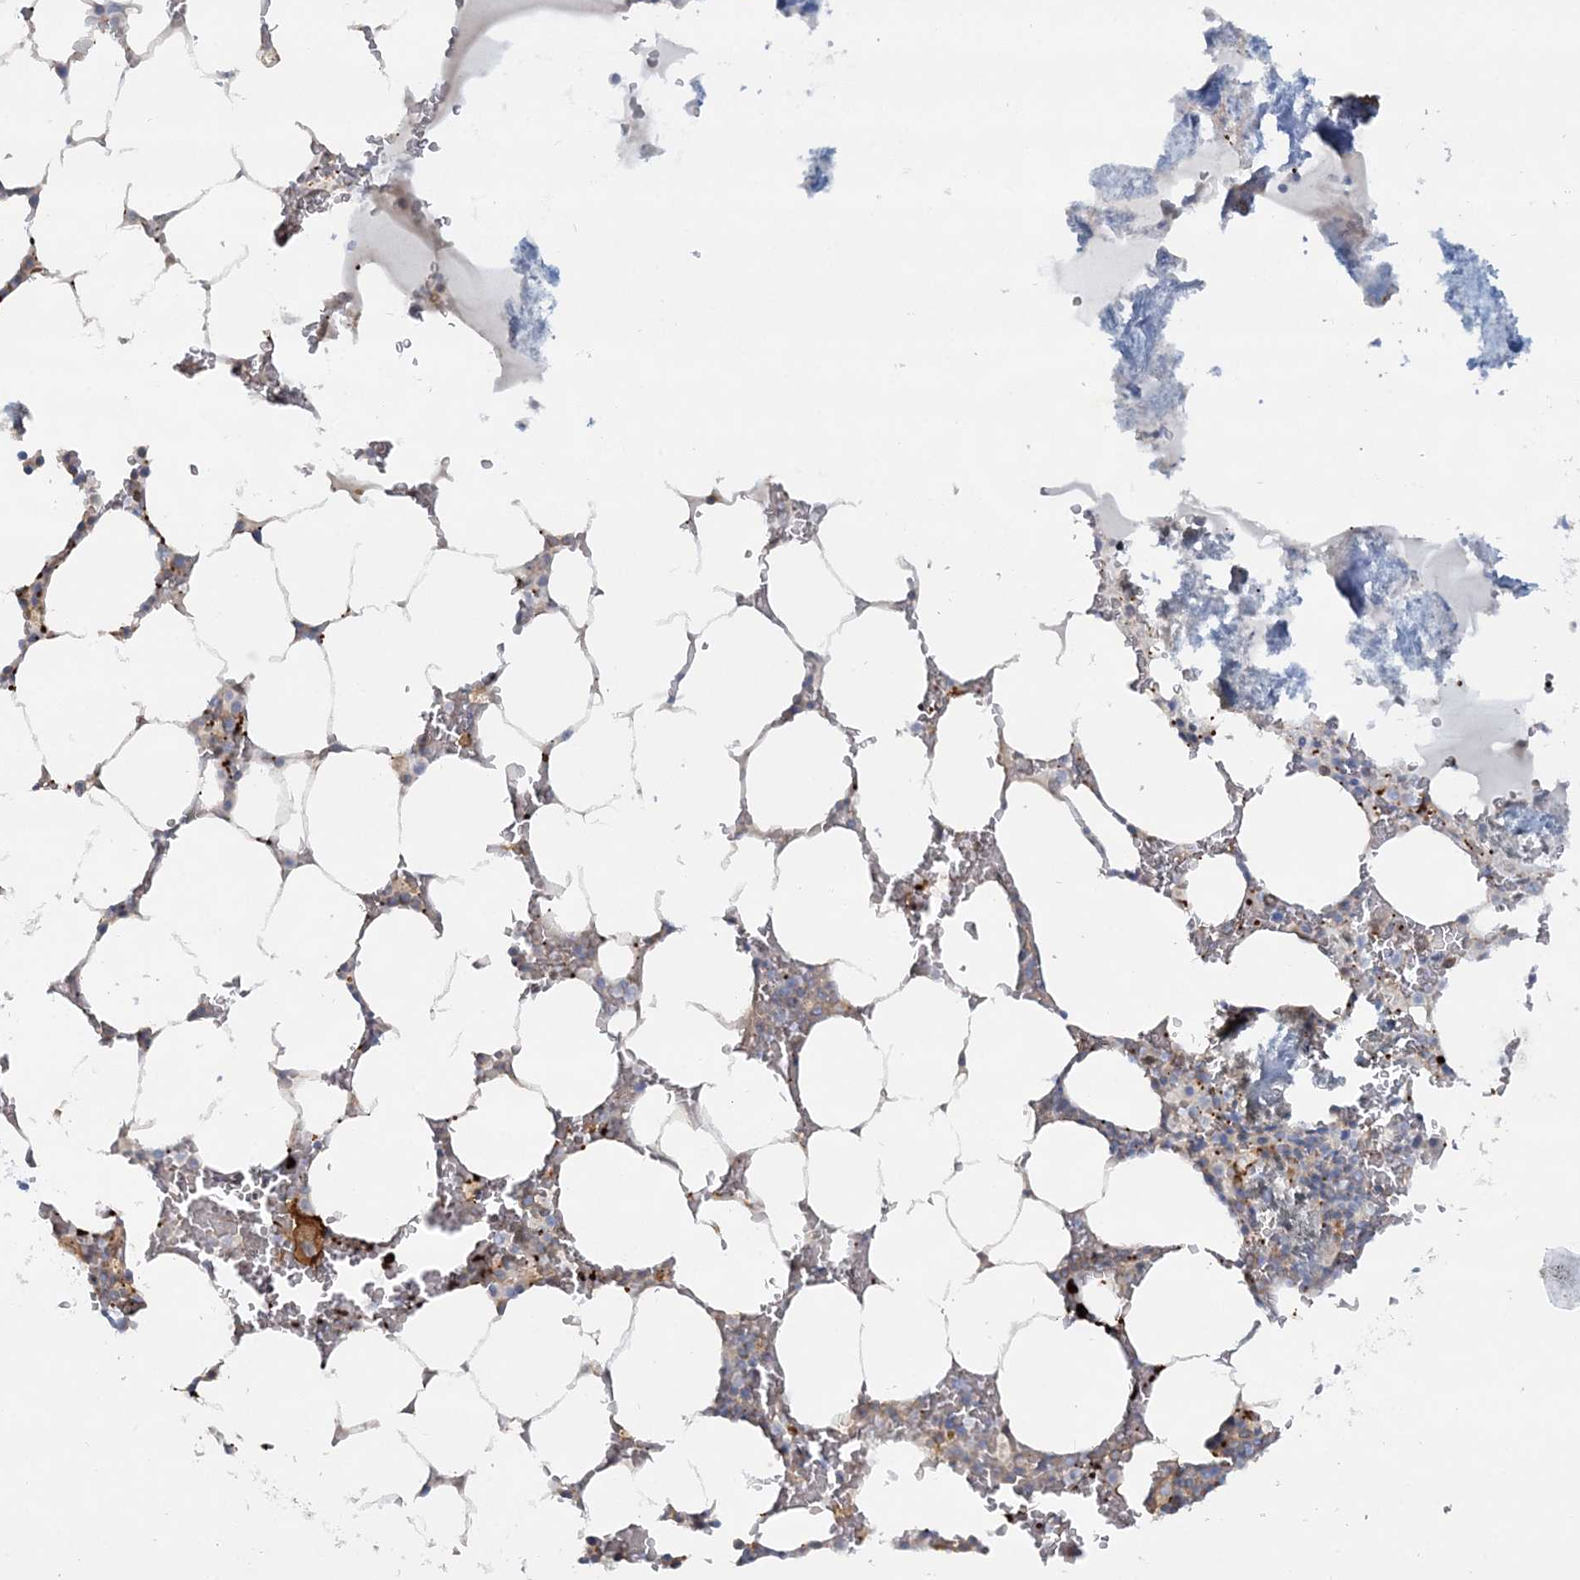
{"staining": {"intensity": "strong", "quantity": "<25%", "location": "cytoplasmic/membranous"}, "tissue": "bone marrow", "cell_type": "Hematopoietic cells", "image_type": "normal", "snomed": [{"axis": "morphology", "description": "Normal tissue, NOS"}, {"axis": "topography", "description": "Bone marrow"}], "caption": "A histopathology image of human bone marrow stained for a protein displays strong cytoplasmic/membranous brown staining in hematopoietic cells.", "gene": "CUEDC2", "patient": {"sex": "male", "age": 70}}